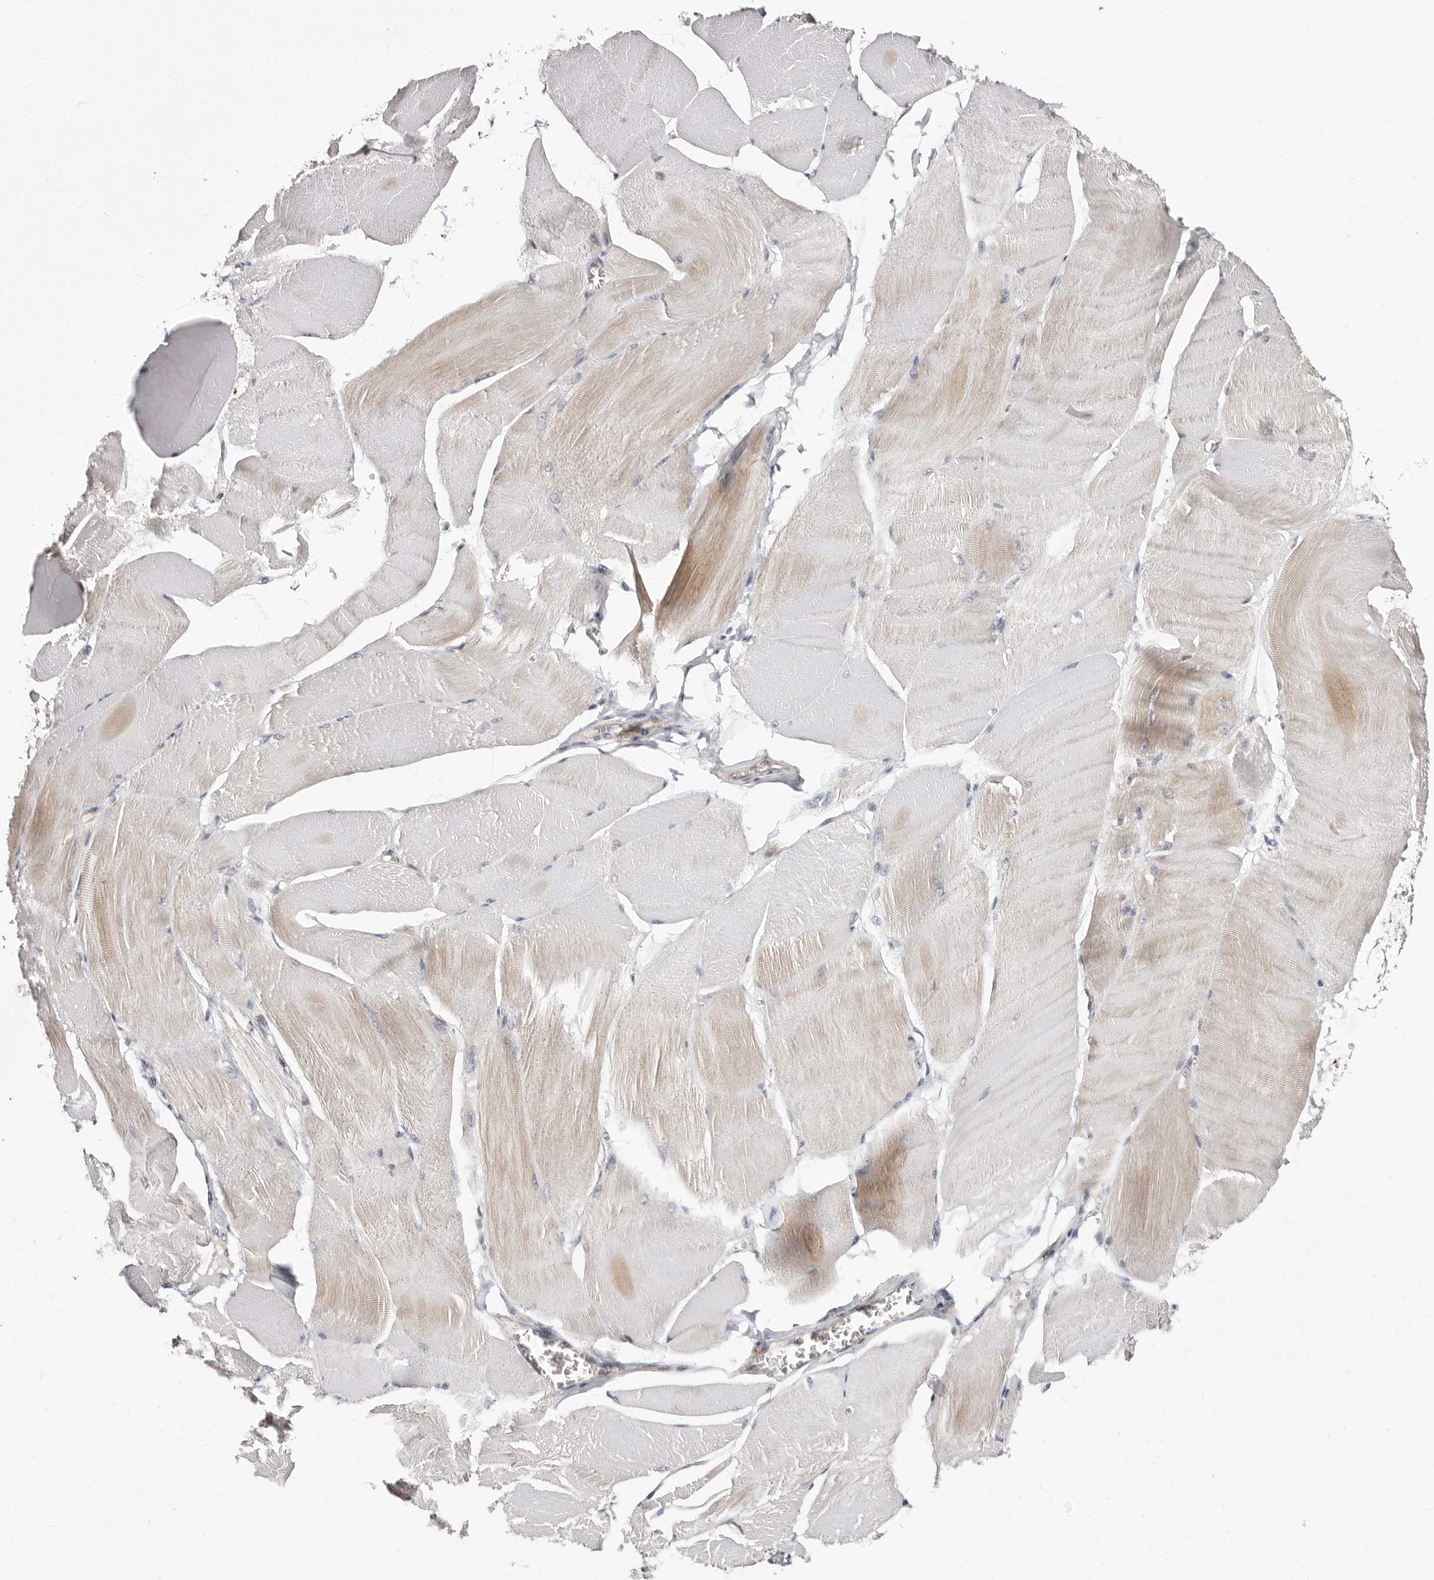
{"staining": {"intensity": "moderate", "quantity": "<25%", "location": "cytoplasmic/membranous"}, "tissue": "skeletal muscle", "cell_type": "Myocytes", "image_type": "normal", "snomed": [{"axis": "morphology", "description": "Normal tissue, NOS"}, {"axis": "morphology", "description": "Basal cell carcinoma"}, {"axis": "topography", "description": "Skeletal muscle"}], "caption": "Skeletal muscle stained for a protein (brown) exhibits moderate cytoplasmic/membranous positive positivity in approximately <25% of myocytes.", "gene": "KLHL4", "patient": {"sex": "female", "age": 64}}